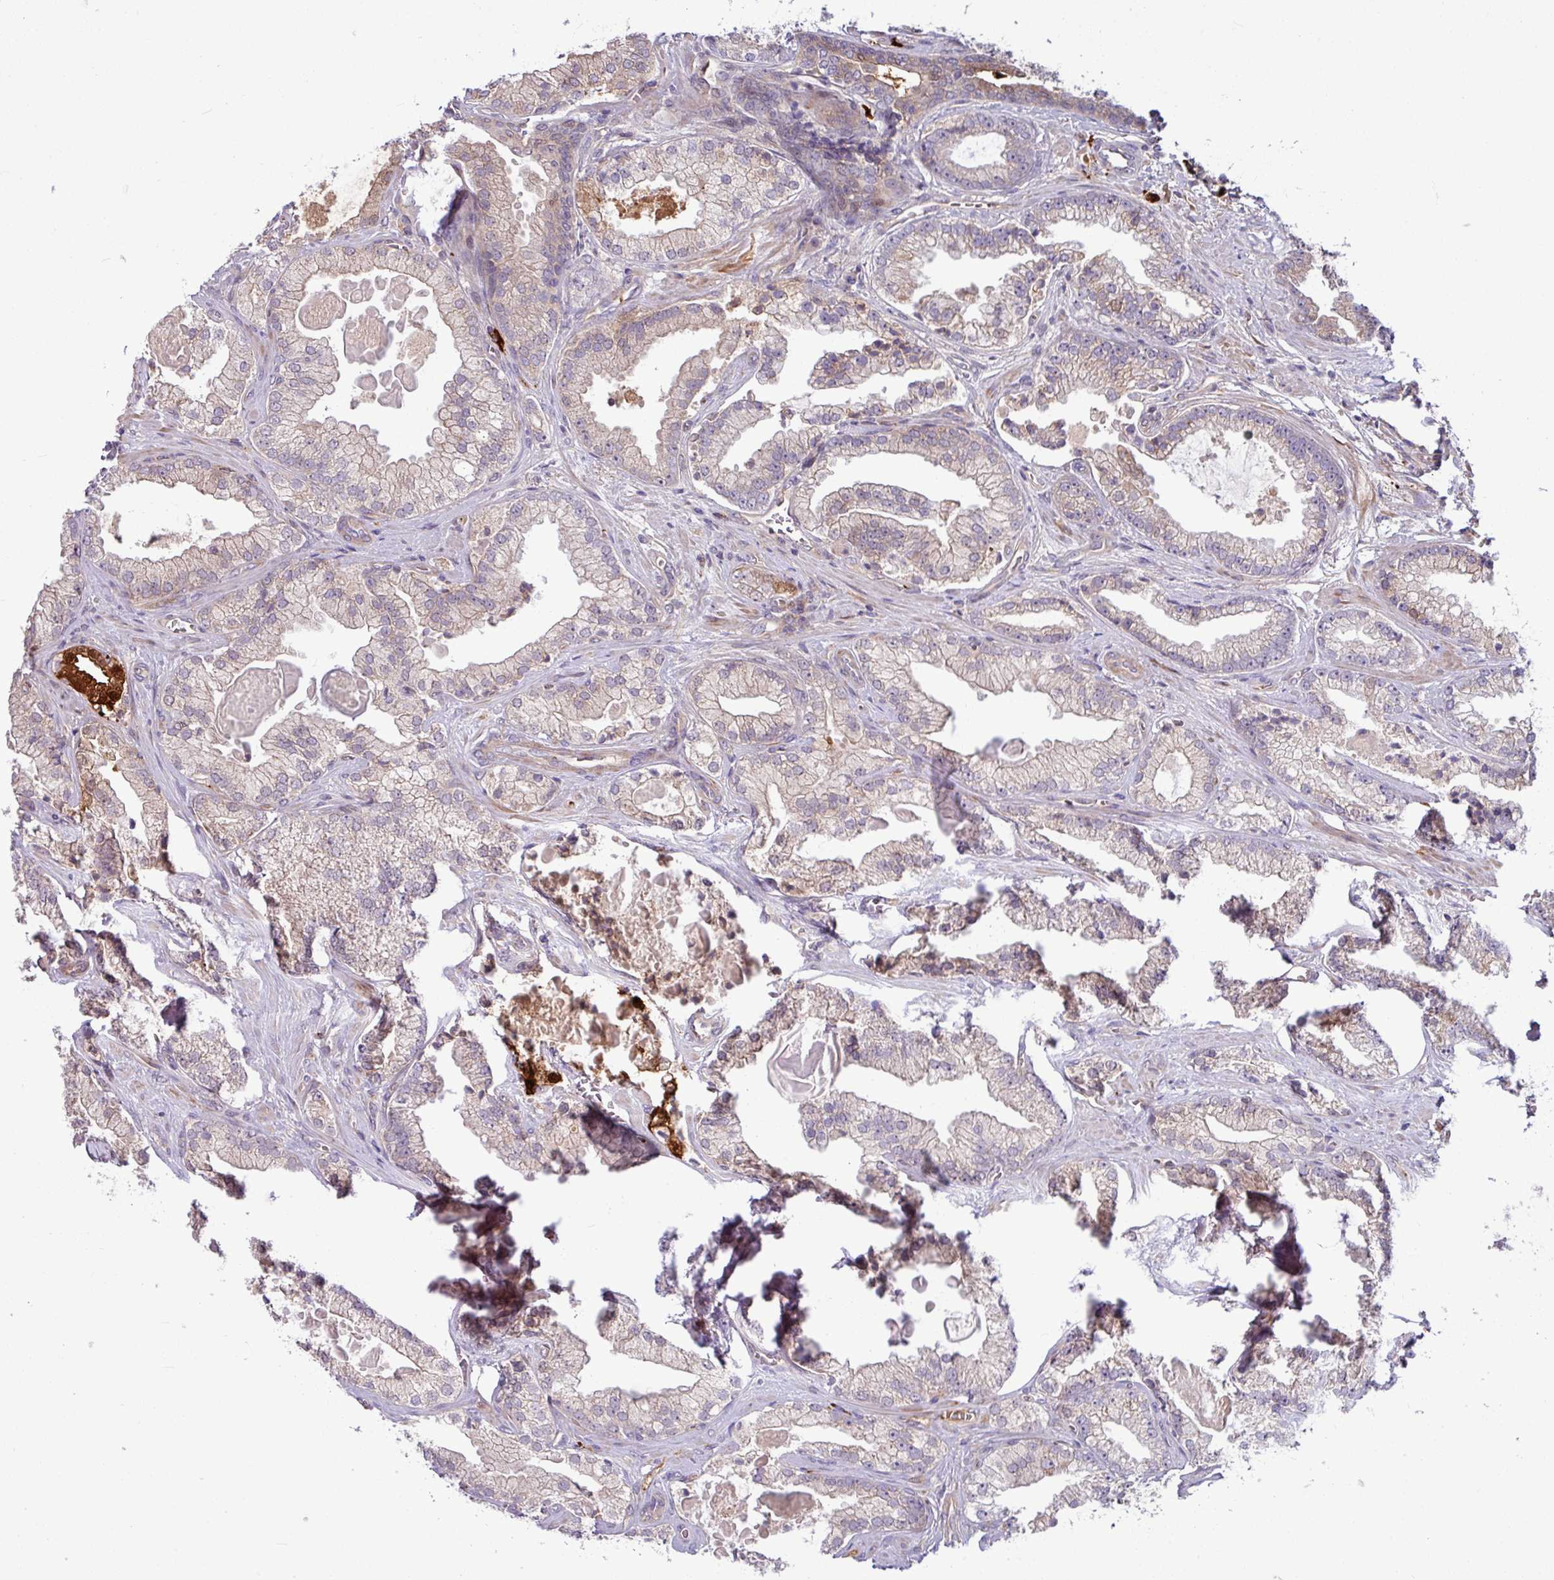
{"staining": {"intensity": "strong", "quantity": "<25%", "location": "cytoplasmic/membranous"}, "tissue": "prostate cancer", "cell_type": "Tumor cells", "image_type": "cancer", "snomed": [{"axis": "morphology", "description": "Adenocarcinoma, High grade"}, {"axis": "topography", "description": "Prostate"}], "caption": "Immunohistochemistry of human prostate adenocarcinoma (high-grade) reveals medium levels of strong cytoplasmic/membranous expression in about <25% of tumor cells.", "gene": "B4GALNT4", "patient": {"sex": "male", "age": 68}}